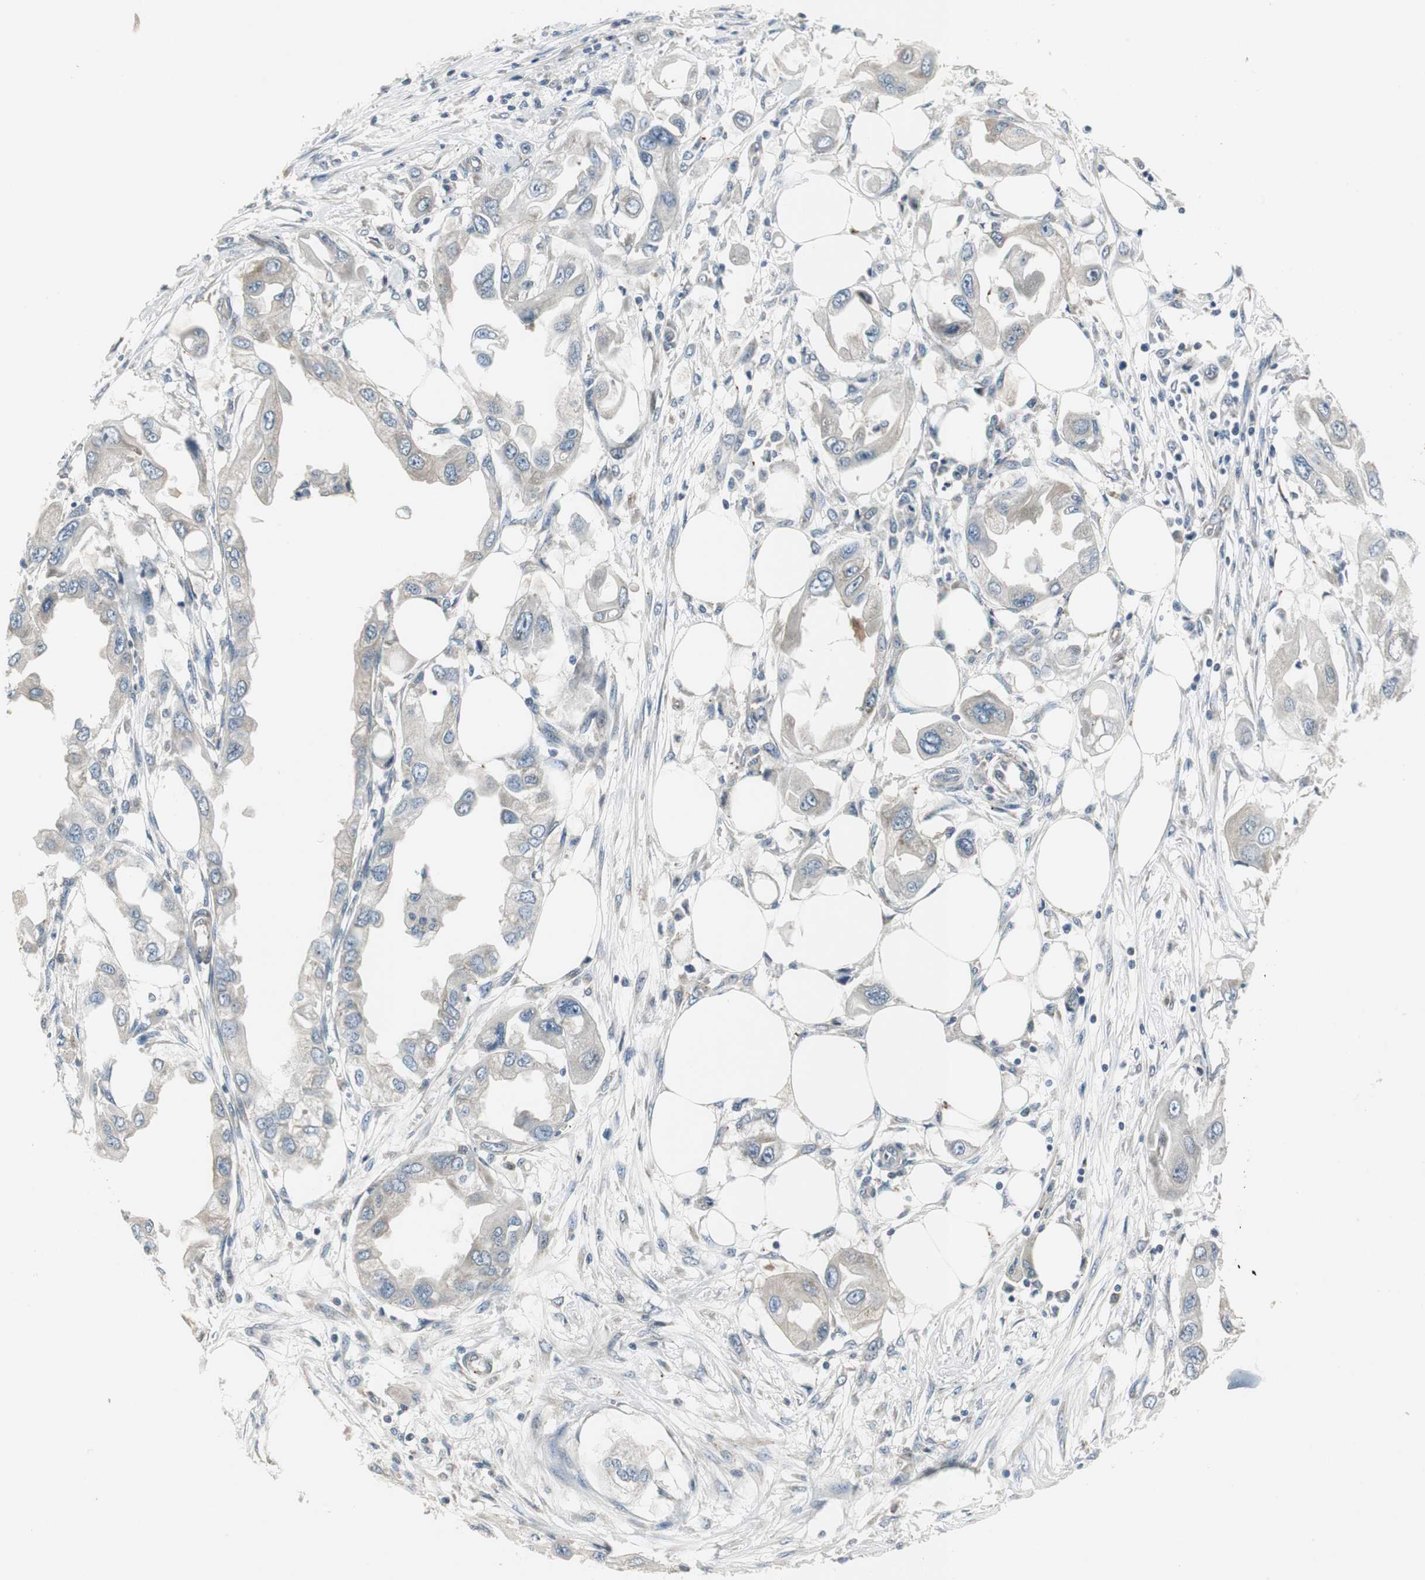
{"staining": {"intensity": "negative", "quantity": "none", "location": "none"}, "tissue": "endometrial cancer", "cell_type": "Tumor cells", "image_type": "cancer", "snomed": [{"axis": "morphology", "description": "Adenocarcinoma, NOS"}, {"axis": "topography", "description": "Endometrium"}], "caption": "This is an IHC photomicrograph of endometrial cancer (adenocarcinoma). There is no expression in tumor cells.", "gene": "CCT5", "patient": {"sex": "female", "age": 67}}